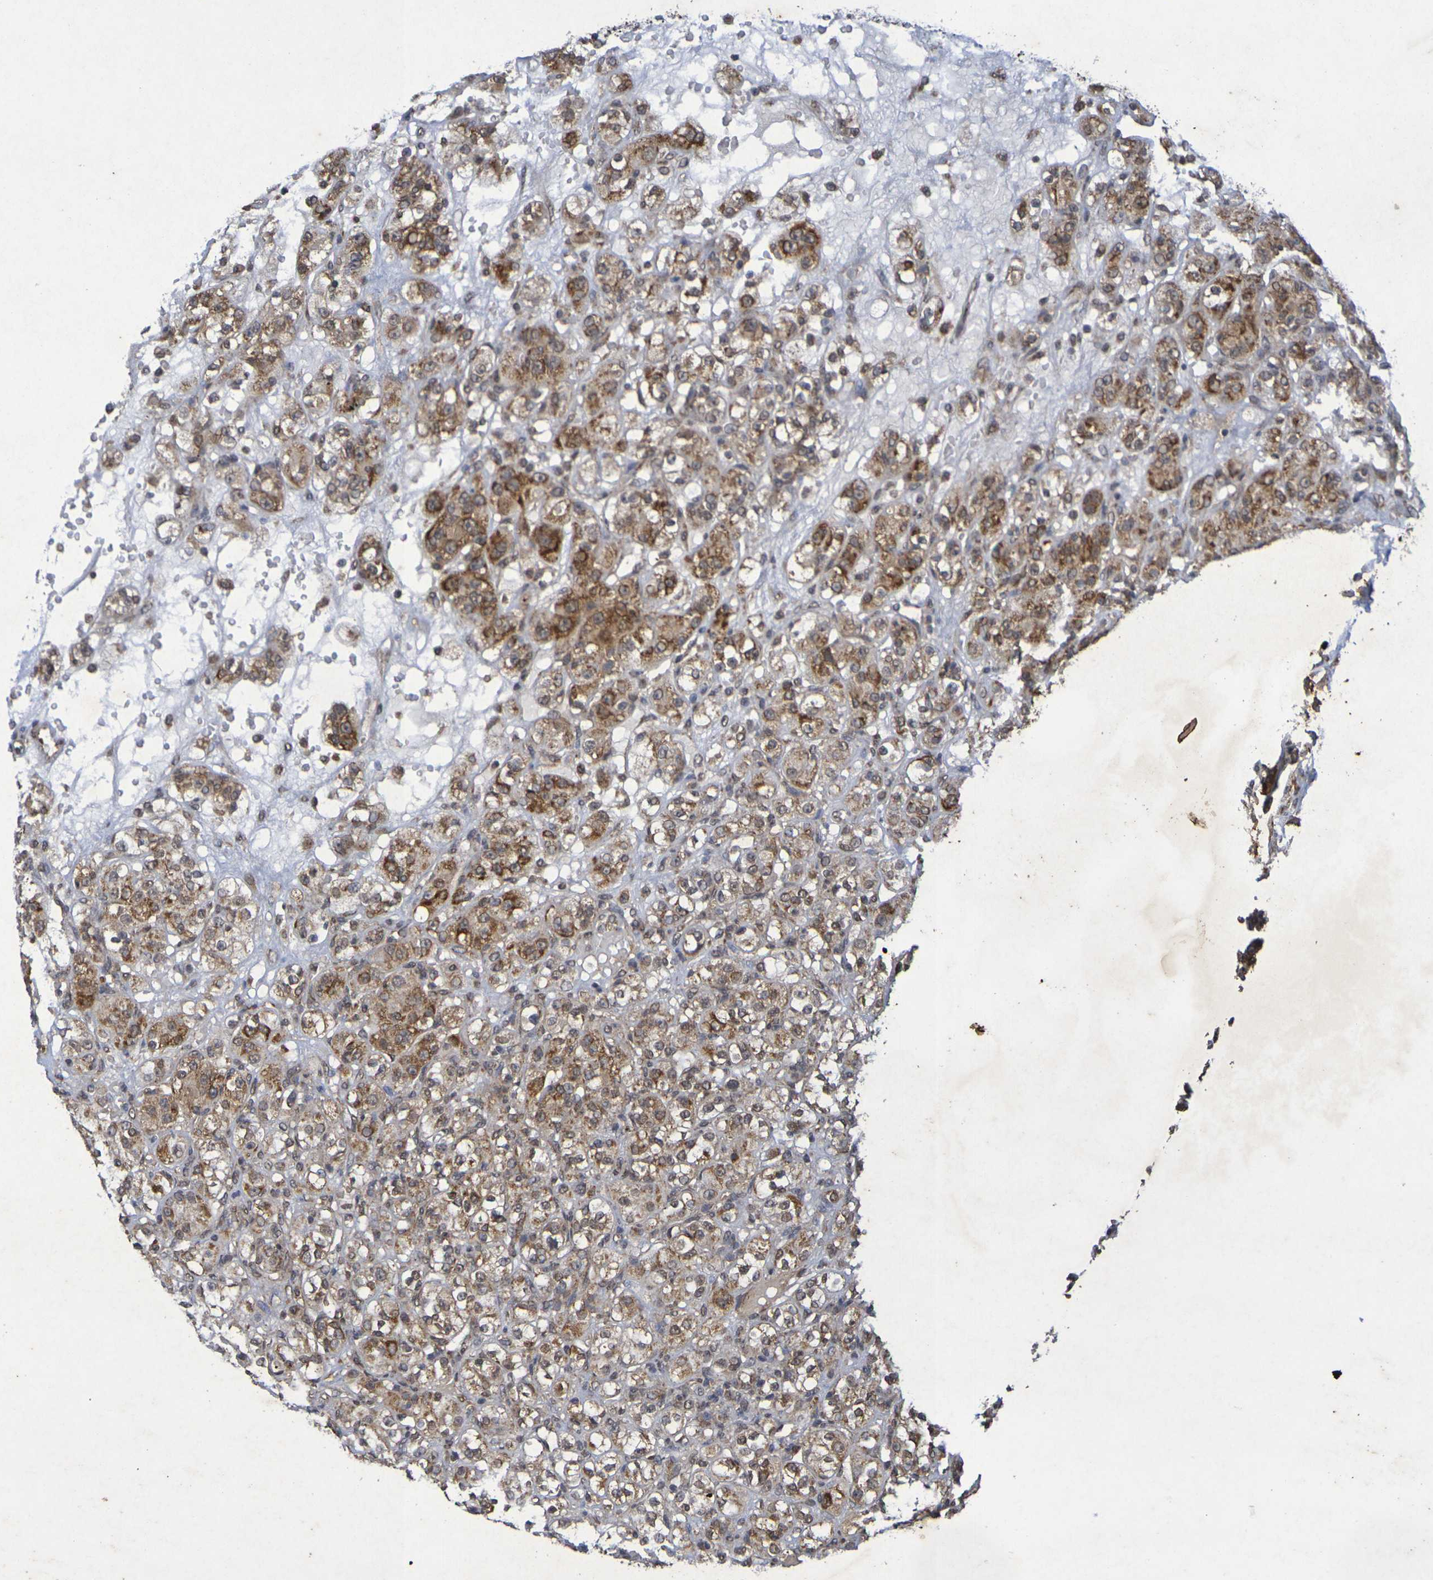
{"staining": {"intensity": "moderate", "quantity": ">75%", "location": "cytoplasmic/membranous"}, "tissue": "renal cancer", "cell_type": "Tumor cells", "image_type": "cancer", "snomed": [{"axis": "morphology", "description": "Normal tissue, NOS"}, {"axis": "morphology", "description": "Adenocarcinoma, NOS"}, {"axis": "topography", "description": "Kidney"}], "caption": "Immunohistochemical staining of renal cancer (adenocarcinoma) reveals medium levels of moderate cytoplasmic/membranous protein expression in about >75% of tumor cells.", "gene": "GUCY1A2", "patient": {"sex": "male", "age": 61}}